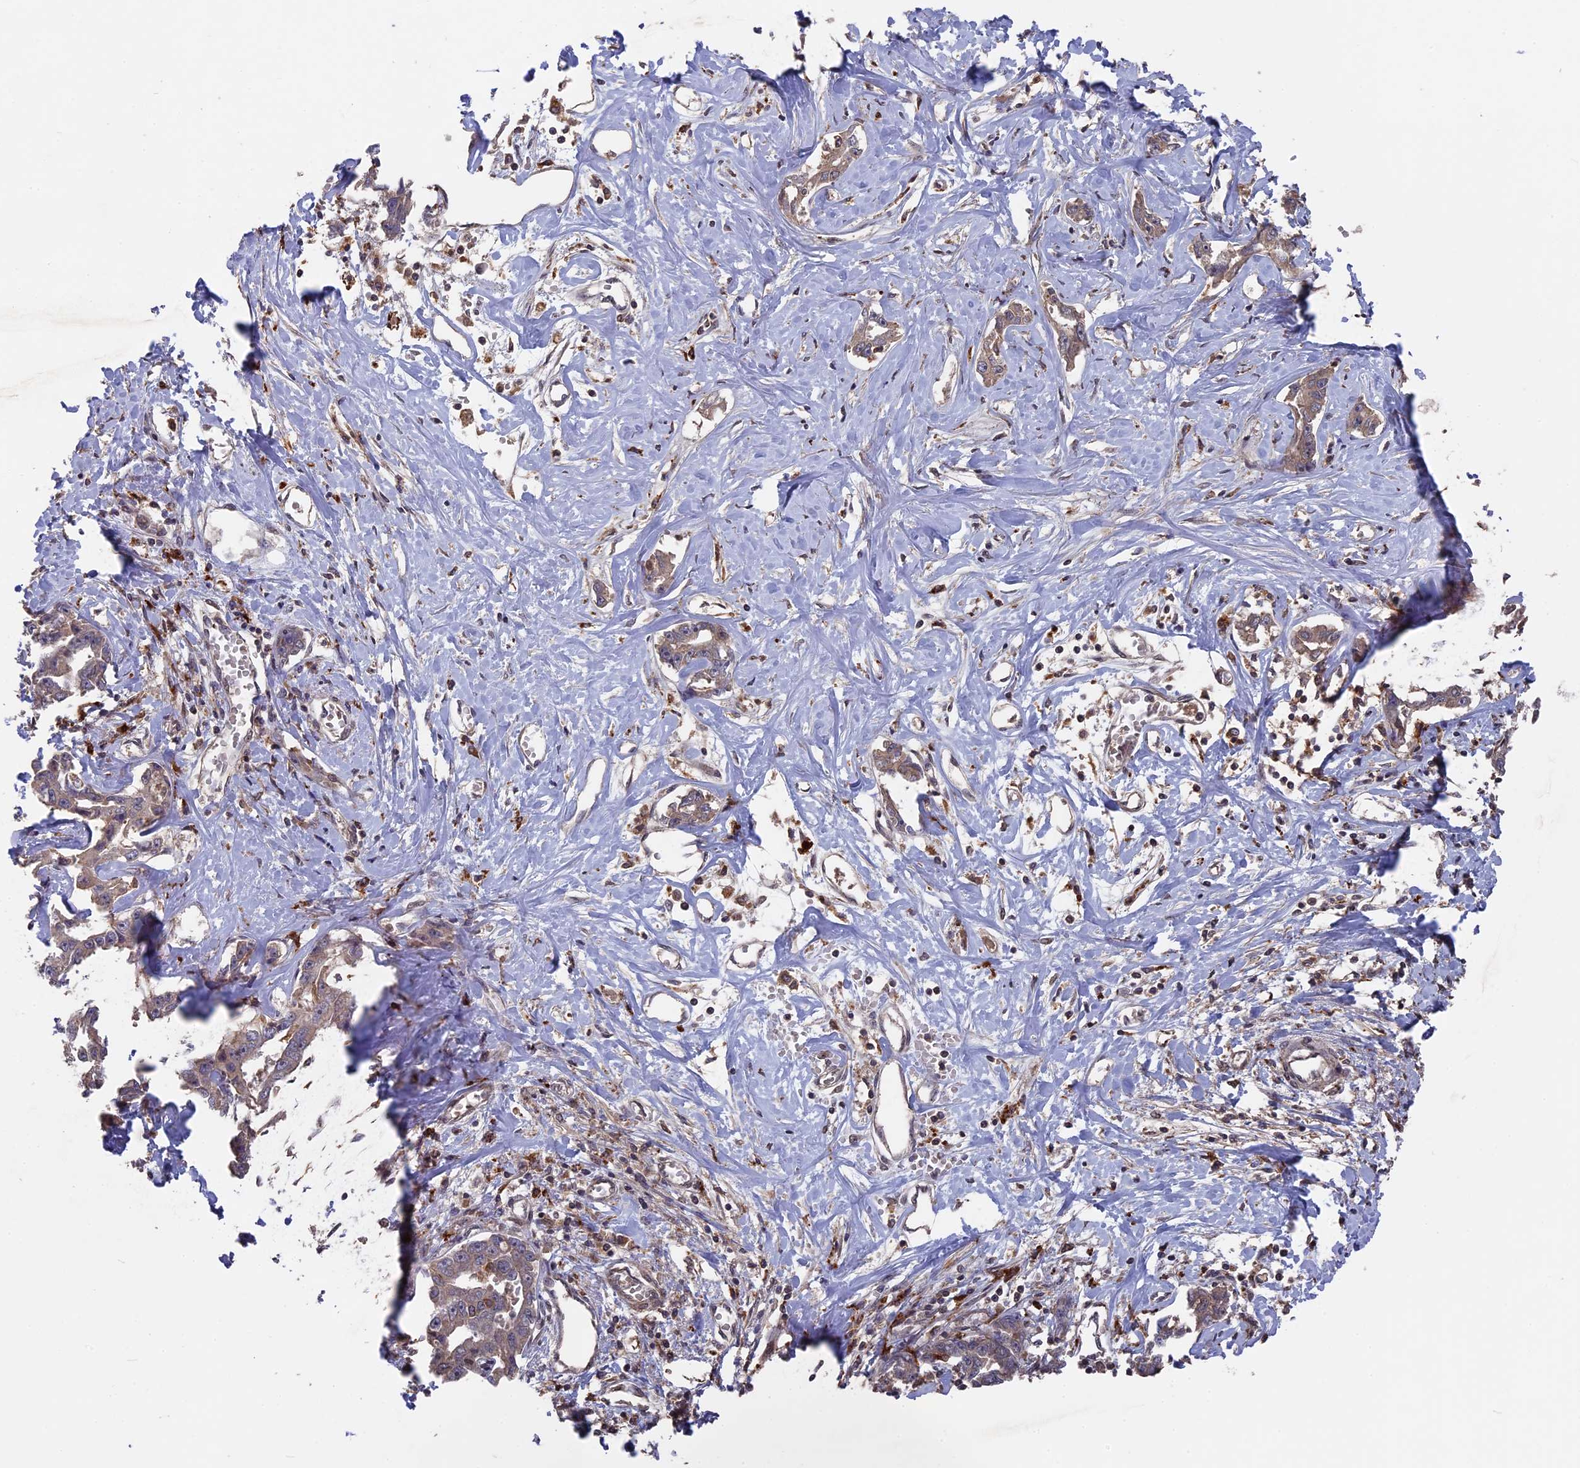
{"staining": {"intensity": "weak", "quantity": ">75%", "location": "cytoplasmic/membranous"}, "tissue": "liver cancer", "cell_type": "Tumor cells", "image_type": "cancer", "snomed": [{"axis": "morphology", "description": "Cholangiocarcinoma"}, {"axis": "topography", "description": "Liver"}], "caption": "High-magnification brightfield microscopy of liver cholangiocarcinoma stained with DAB (brown) and counterstained with hematoxylin (blue). tumor cells exhibit weak cytoplasmic/membranous positivity is identified in approximately>75% of cells.", "gene": "TELO2", "patient": {"sex": "male", "age": 59}}